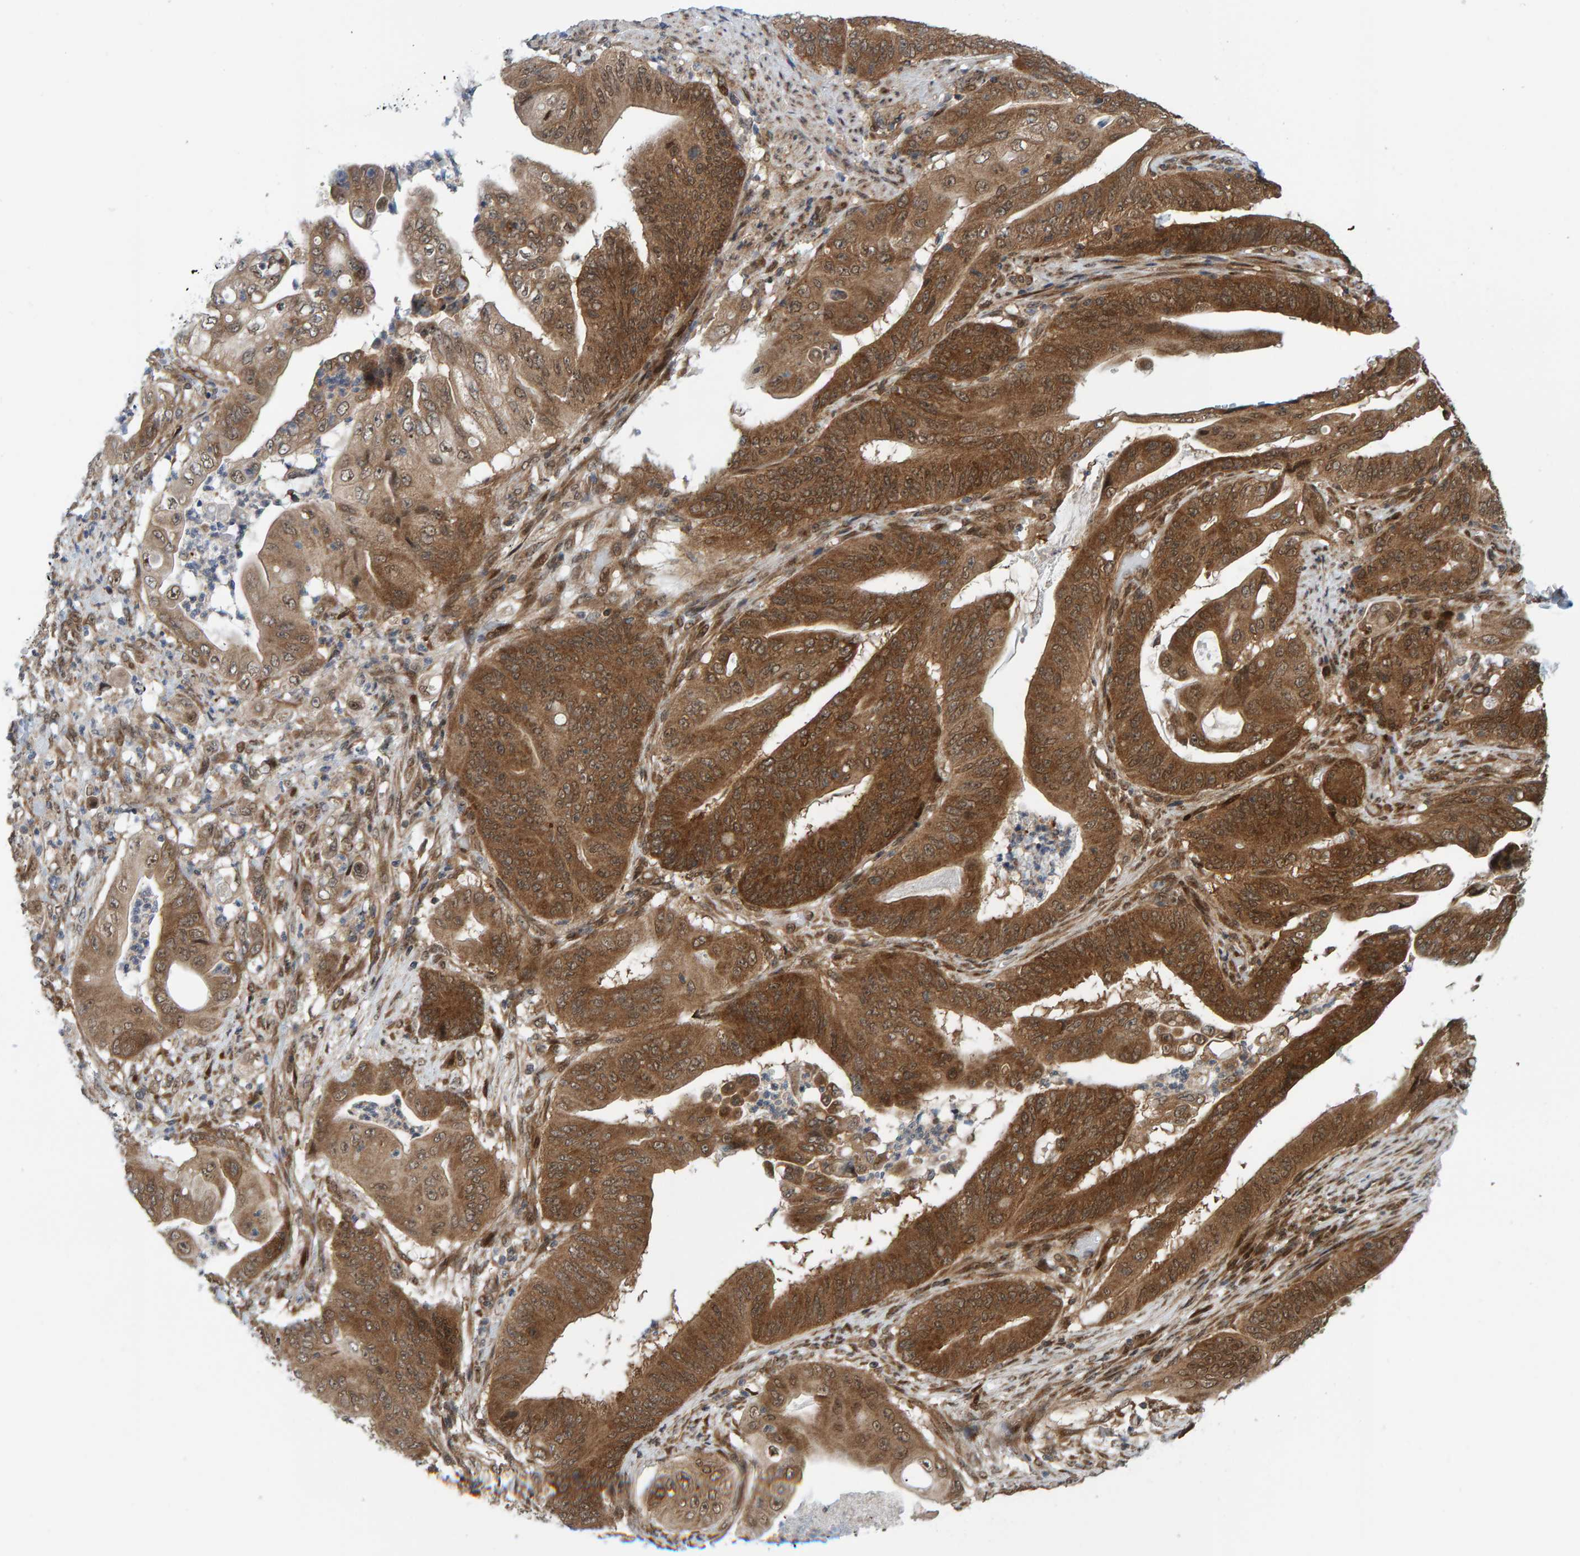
{"staining": {"intensity": "moderate", "quantity": ">75%", "location": "cytoplasmic/membranous,nuclear"}, "tissue": "stomach cancer", "cell_type": "Tumor cells", "image_type": "cancer", "snomed": [{"axis": "morphology", "description": "Adenocarcinoma, NOS"}, {"axis": "topography", "description": "Stomach"}], "caption": "Stomach cancer (adenocarcinoma) was stained to show a protein in brown. There is medium levels of moderate cytoplasmic/membranous and nuclear expression in approximately >75% of tumor cells. The staining is performed using DAB brown chromogen to label protein expression. The nuclei are counter-stained blue using hematoxylin.", "gene": "ZNF366", "patient": {"sex": "female", "age": 73}}